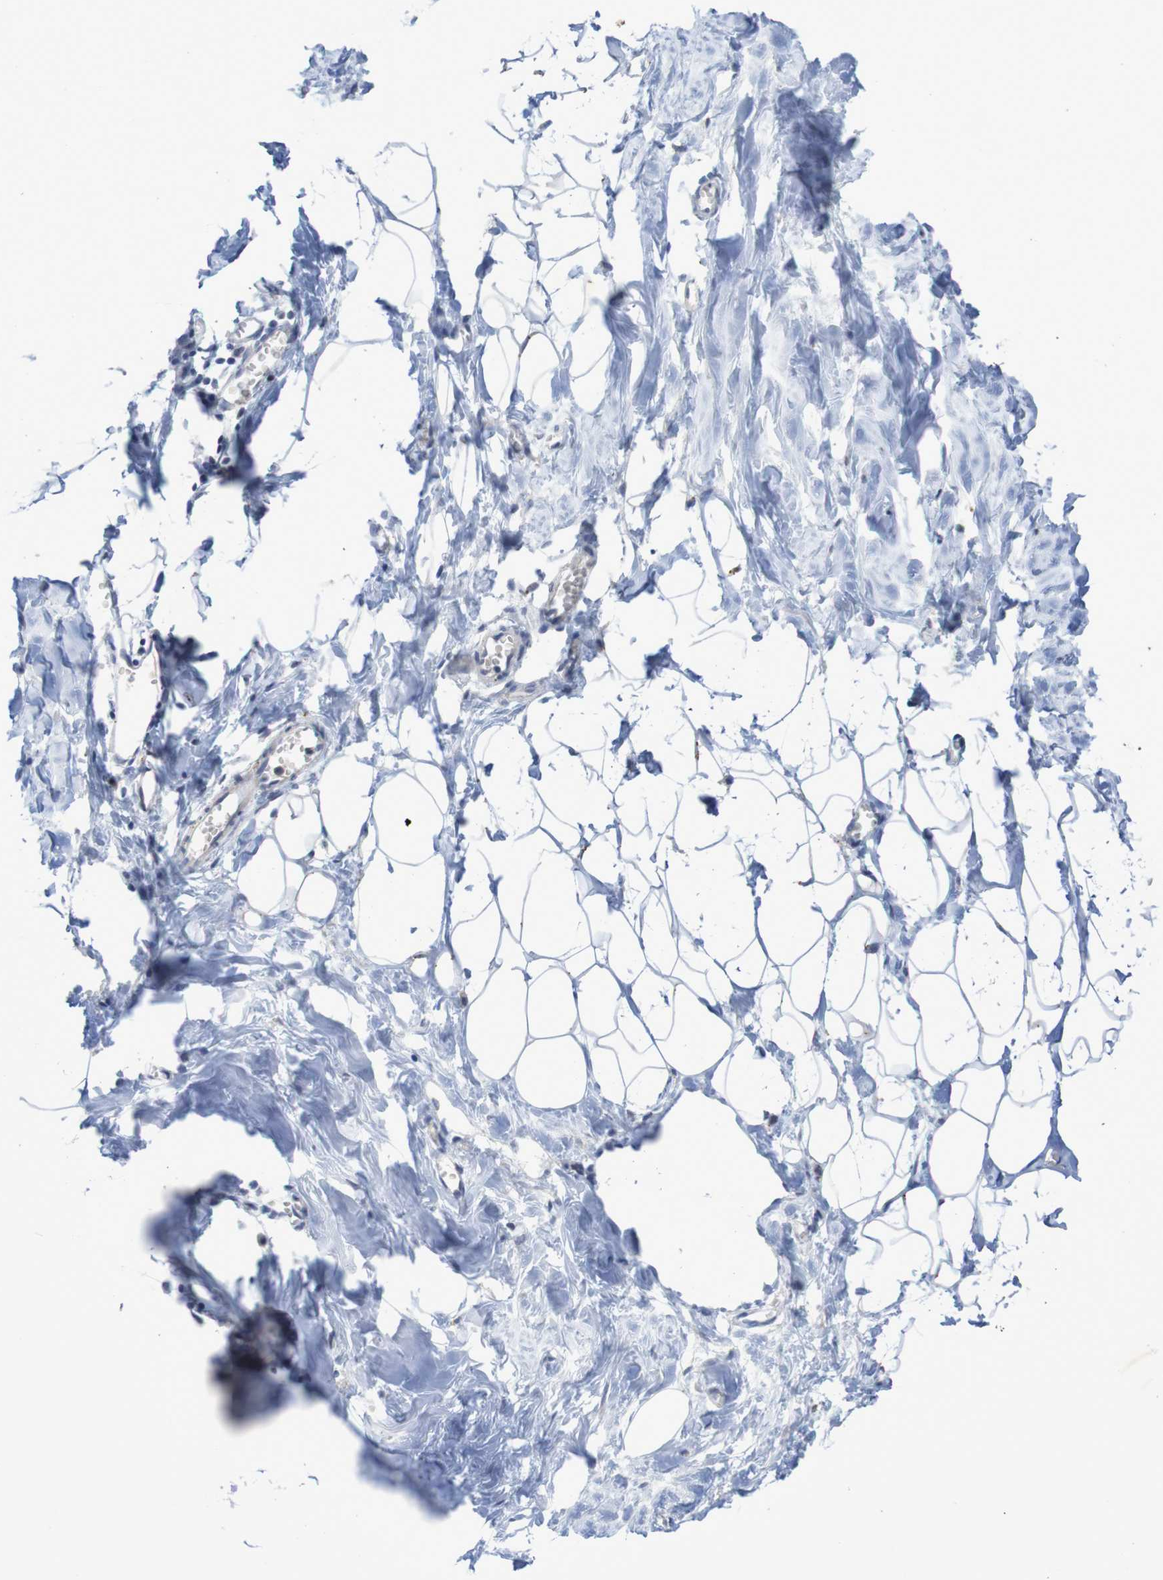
{"staining": {"intensity": "negative", "quantity": "none", "location": "none"}, "tissue": "breast", "cell_type": "Adipocytes", "image_type": "normal", "snomed": [{"axis": "morphology", "description": "Normal tissue, NOS"}, {"axis": "topography", "description": "Breast"}], "caption": "Adipocytes are negative for protein expression in normal human breast. (Stains: DAB IHC with hematoxylin counter stain, Microscopy: brightfield microscopy at high magnification).", "gene": "FBP1", "patient": {"sex": "female", "age": 27}}